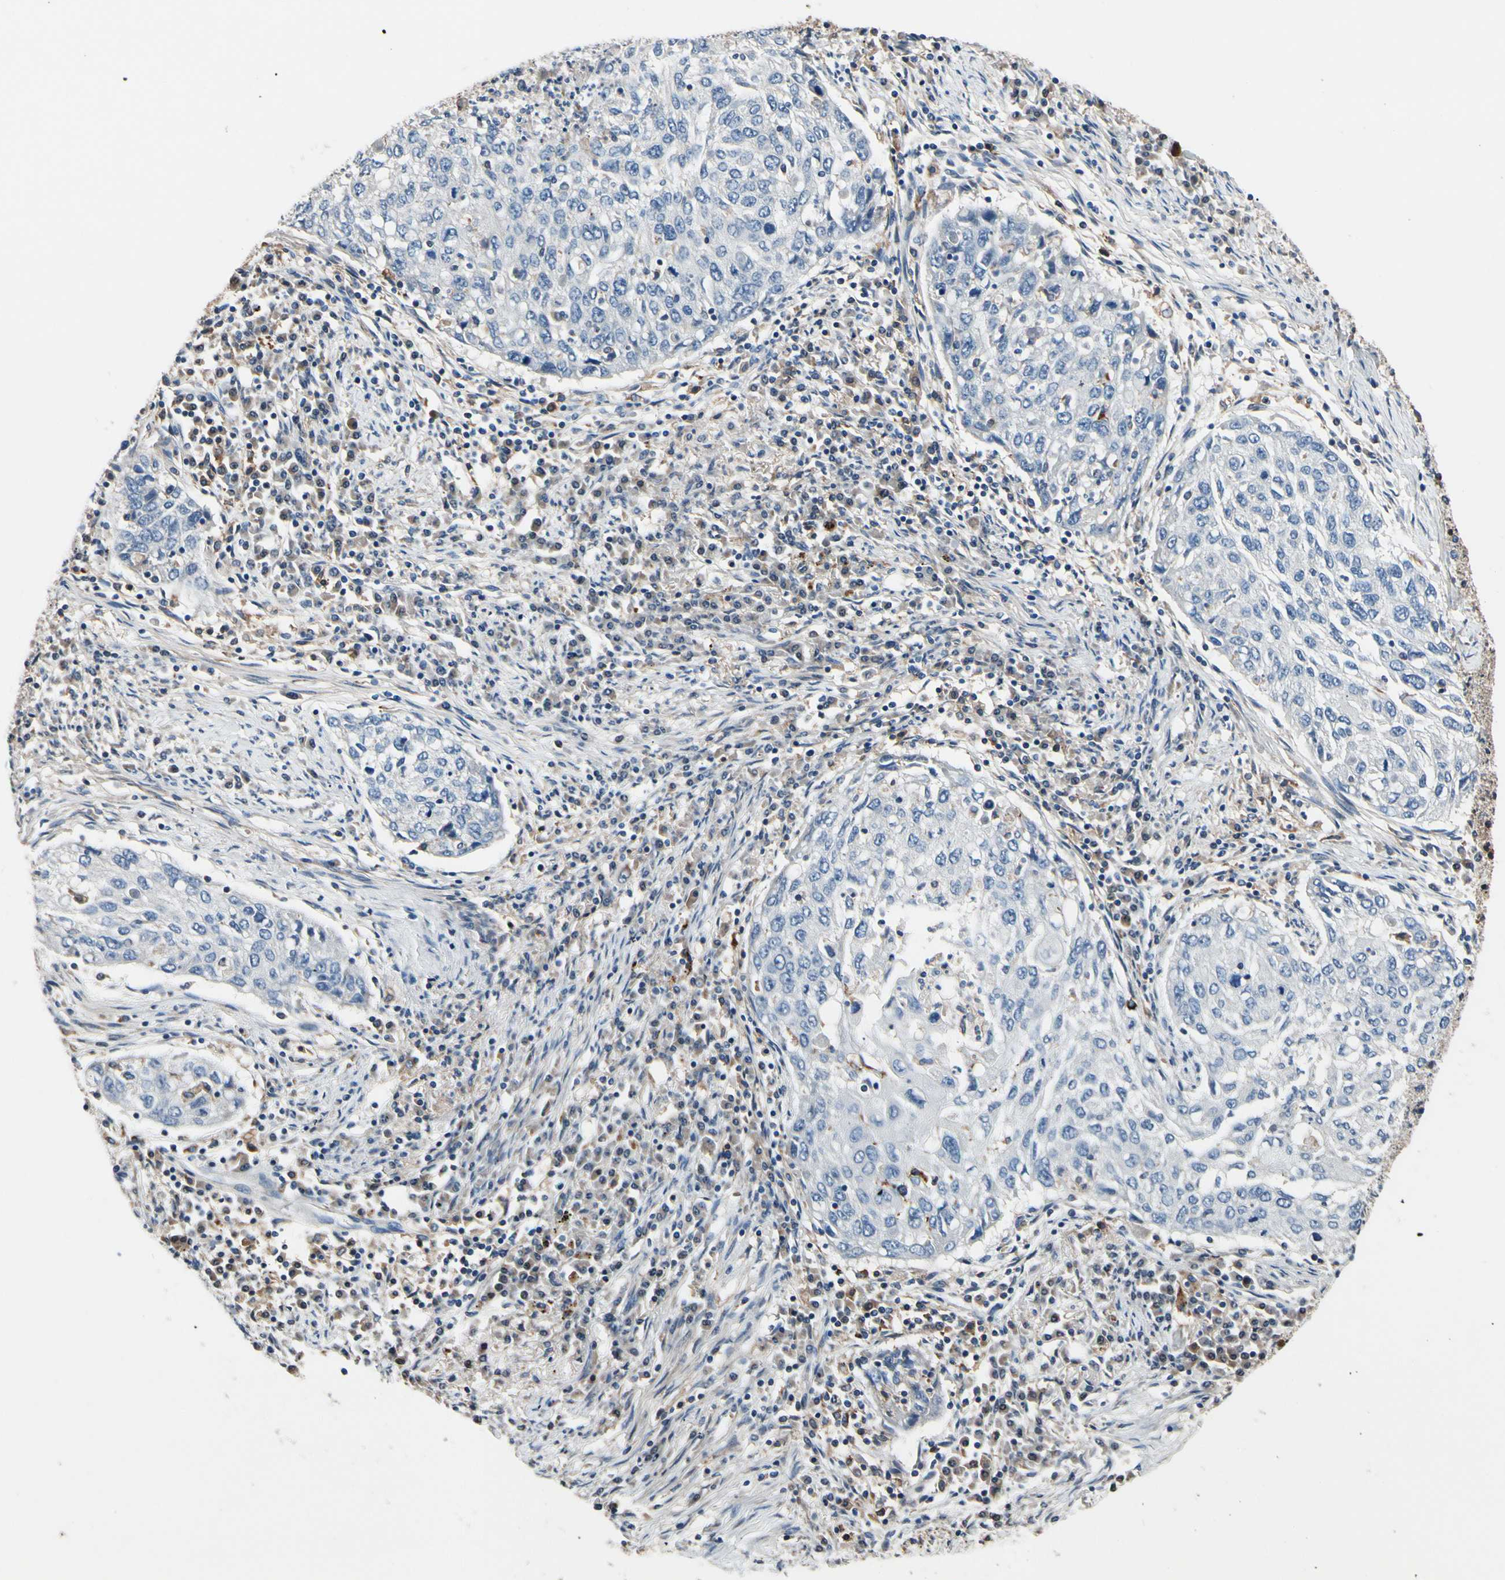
{"staining": {"intensity": "negative", "quantity": "none", "location": "none"}, "tissue": "lung cancer", "cell_type": "Tumor cells", "image_type": "cancer", "snomed": [{"axis": "morphology", "description": "Squamous cell carcinoma, NOS"}, {"axis": "topography", "description": "Lung"}], "caption": "There is no significant positivity in tumor cells of lung cancer (squamous cell carcinoma).", "gene": "TMEM176A", "patient": {"sex": "female", "age": 63}}